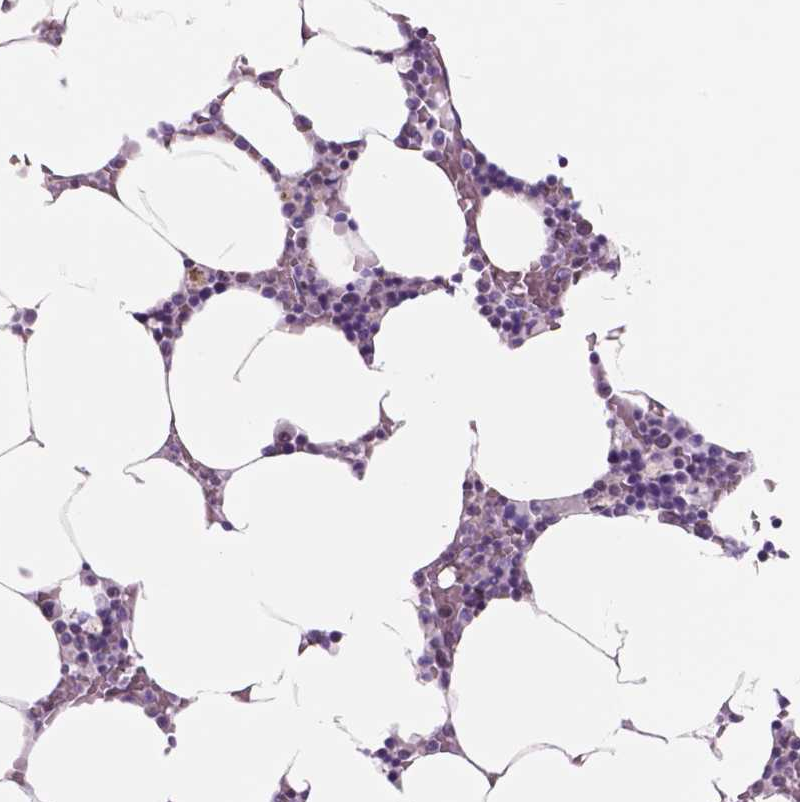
{"staining": {"intensity": "negative", "quantity": "none", "location": "none"}, "tissue": "bone marrow", "cell_type": "Hematopoietic cells", "image_type": "normal", "snomed": [{"axis": "morphology", "description": "Normal tissue, NOS"}, {"axis": "topography", "description": "Bone marrow"}], "caption": "An immunohistochemistry (IHC) image of normal bone marrow is shown. There is no staining in hematopoietic cells of bone marrow.", "gene": "POLR3D", "patient": {"sex": "female", "age": 52}}